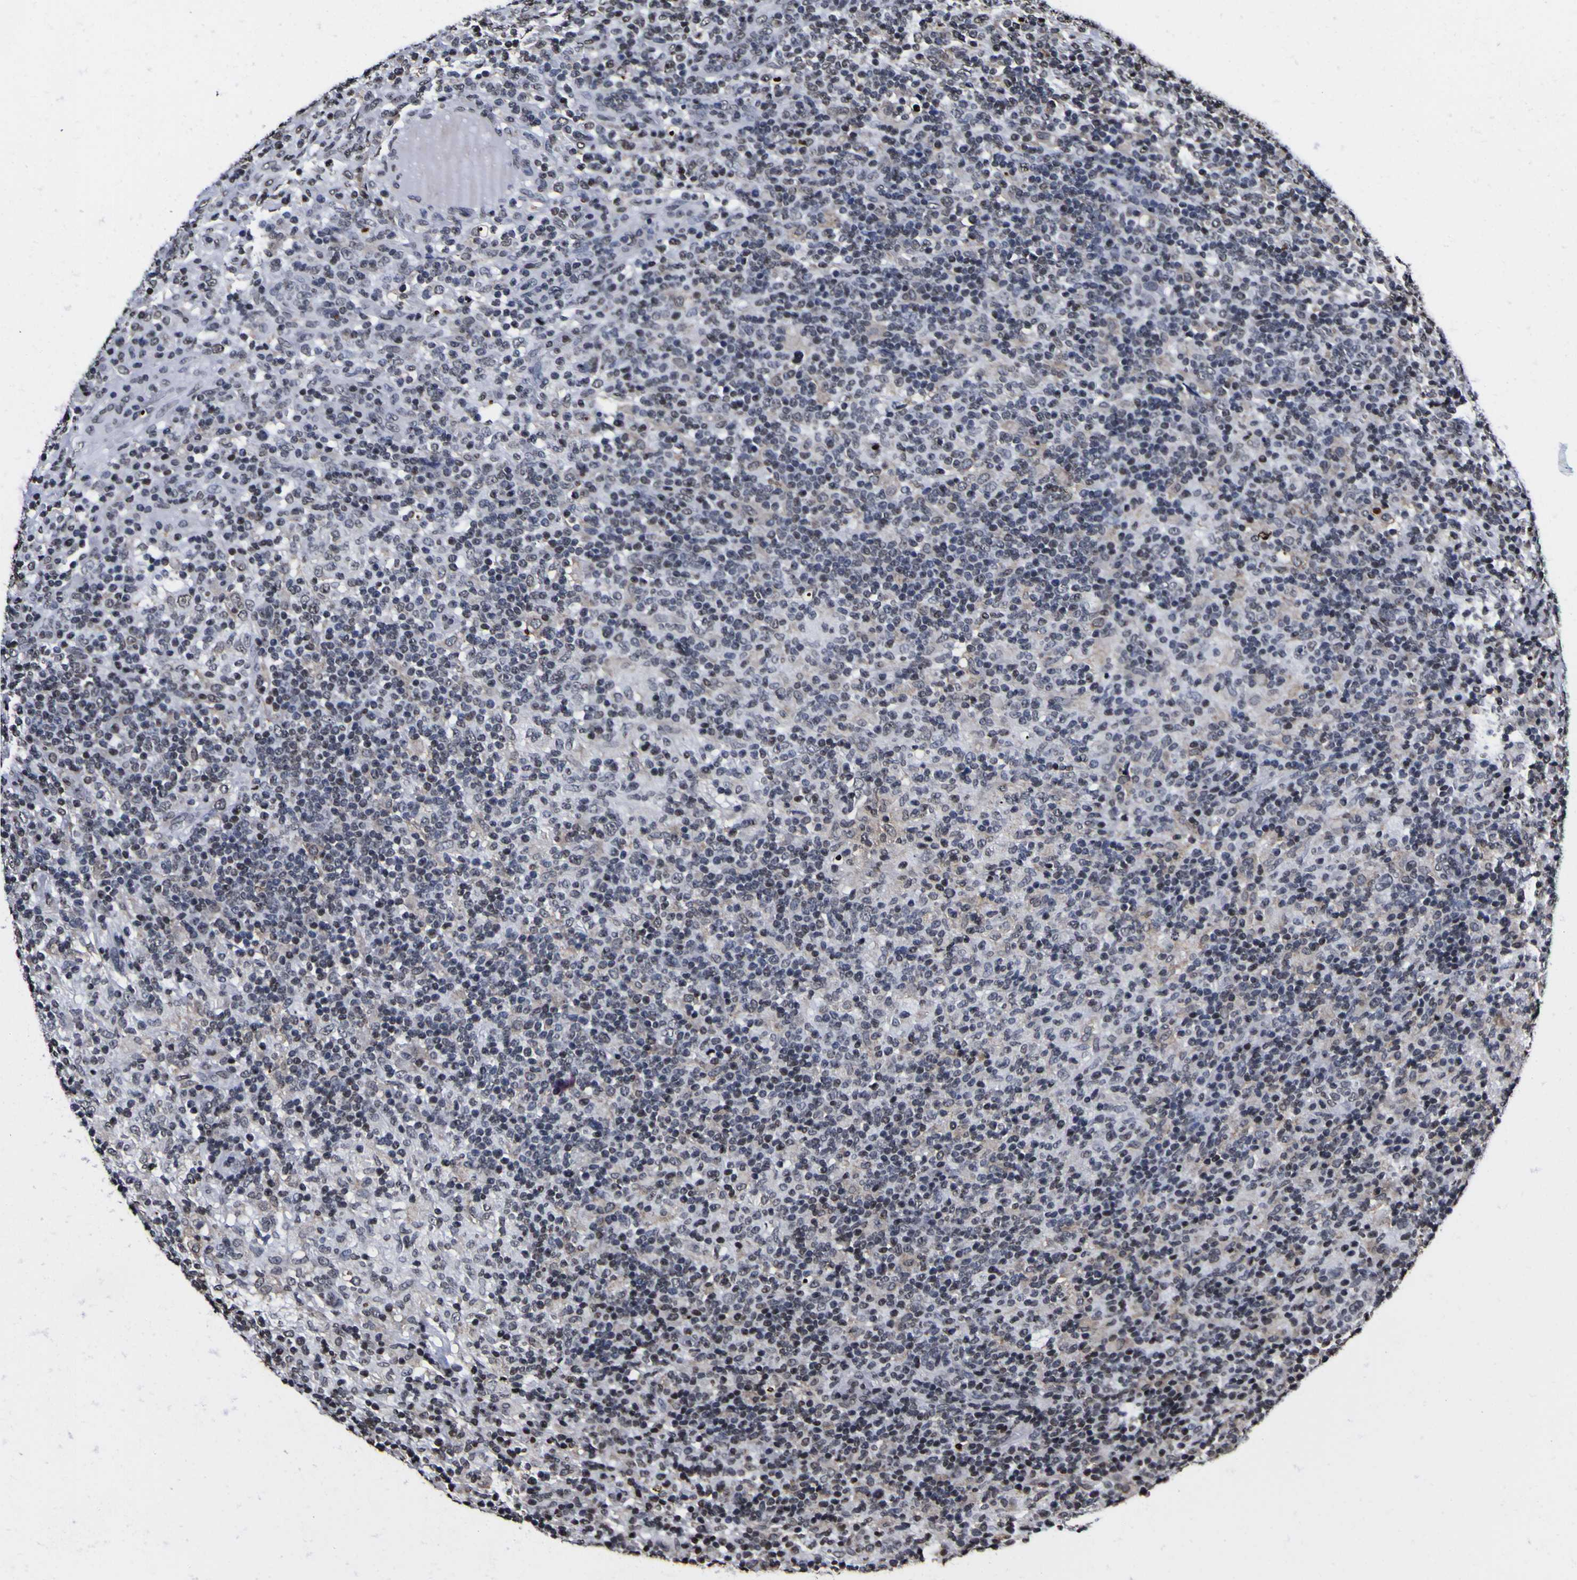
{"staining": {"intensity": "moderate", "quantity": "<25%", "location": "nuclear"}, "tissue": "lymphoma", "cell_type": "Tumor cells", "image_type": "cancer", "snomed": [{"axis": "morphology", "description": "Hodgkin's disease, NOS"}, {"axis": "topography", "description": "Lymph node"}], "caption": "The micrograph displays immunohistochemical staining of lymphoma. There is moderate nuclear positivity is identified in about <25% of tumor cells.", "gene": "PIAS1", "patient": {"sex": "male", "age": 70}}